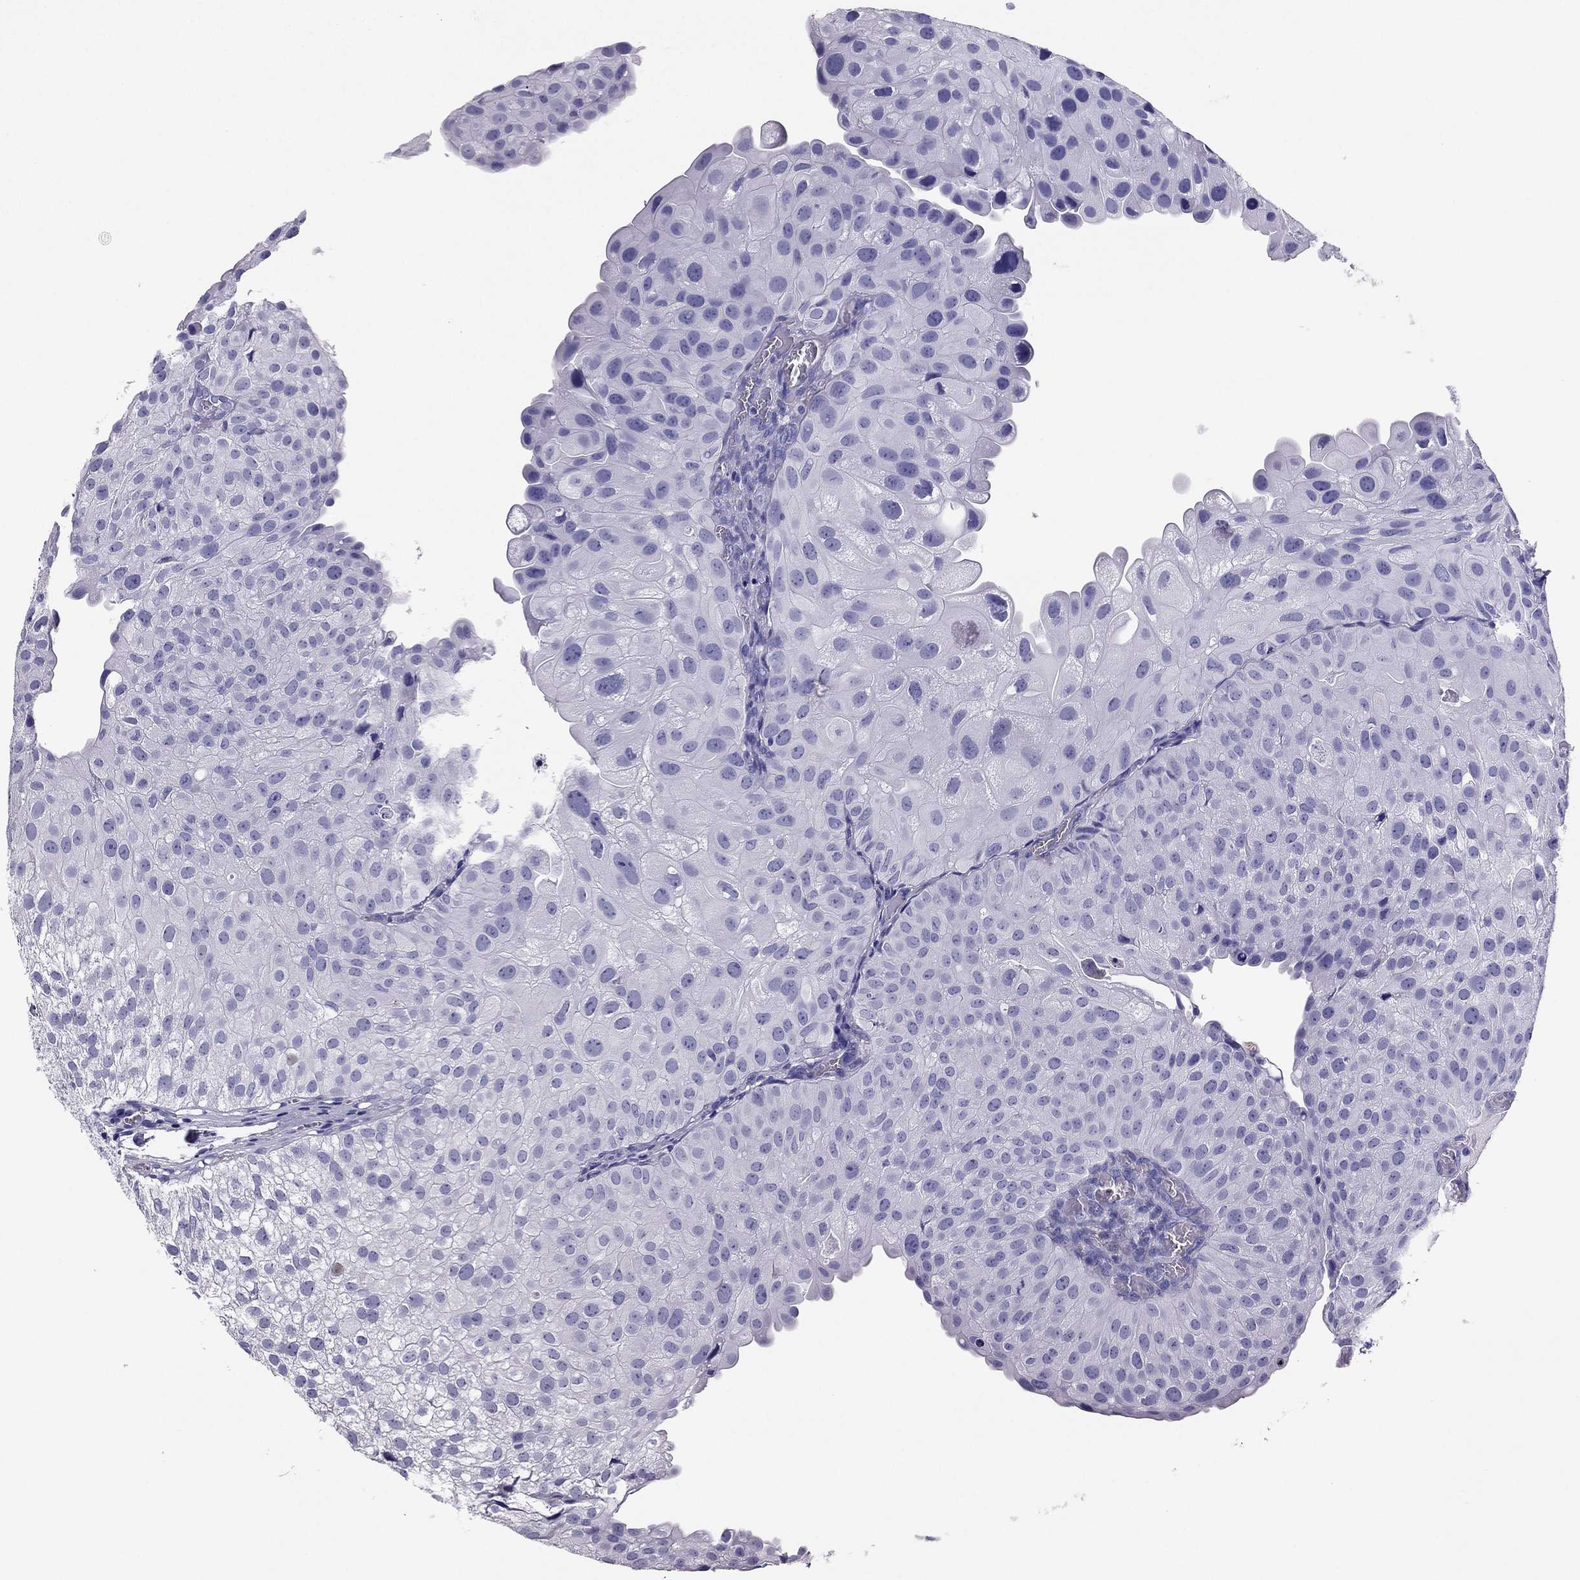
{"staining": {"intensity": "negative", "quantity": "none", "location": "none"}, "tissue": "urothelial cancer", "cell_type": "Tumor cells", "image_type": "cancer", "snomed": [{"axis": "morphology", "description": "Urothelial carcinoma, Low grade"}, {"axis": "topography", "description": "Urinary bladder"}], "caption": "Tumor cells show no significant protein staining in urothelial cancer.", "gene": "PDE6A", "patient": {"sex": "female", "age": 78}}